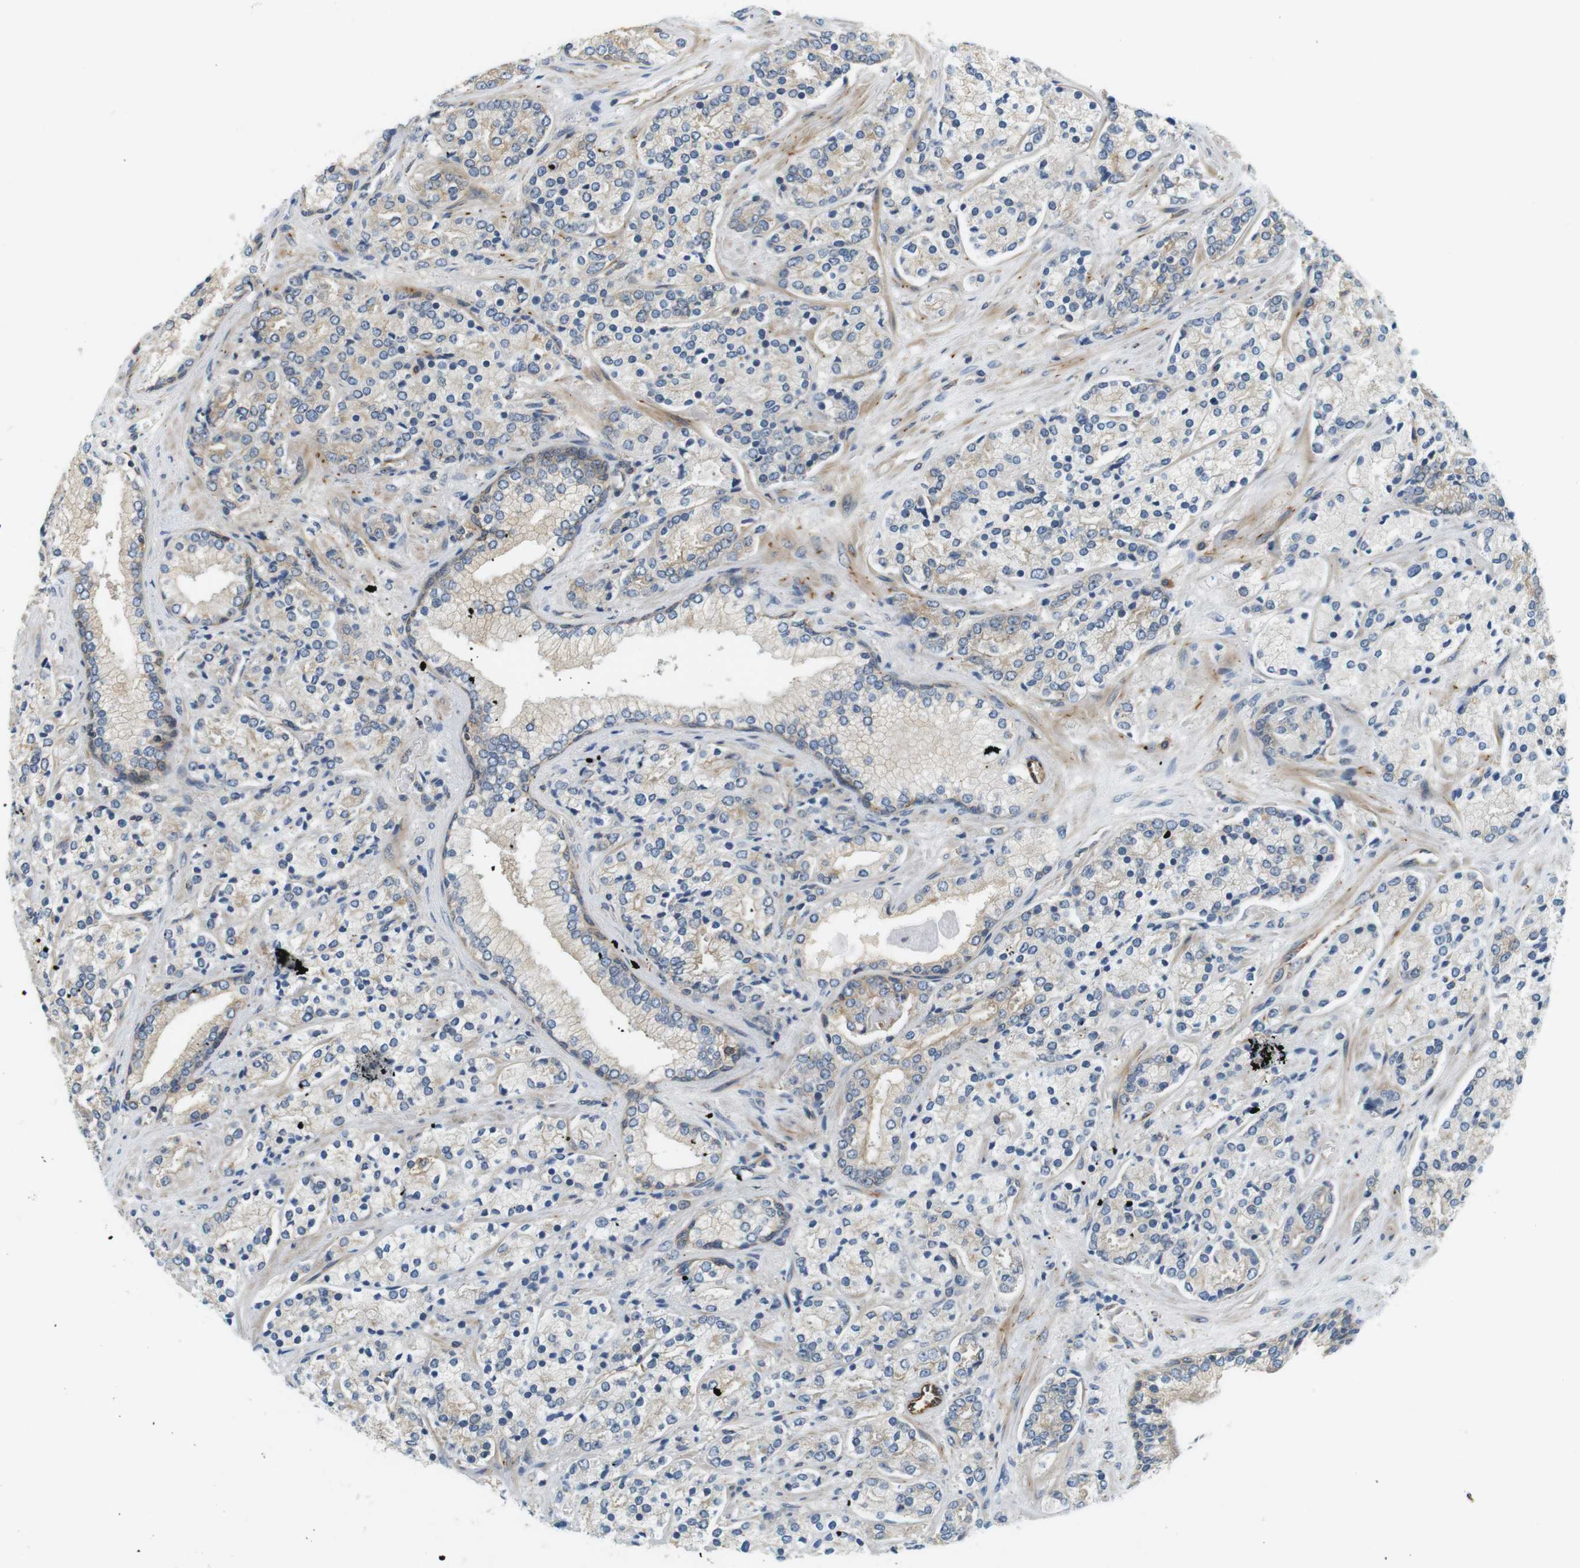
{"staining": {"intensity": "weak", "quantity": "<25%", "location": "cytoplasmic/membranous"}, "tissue": "prostate cancer", "cell_type": "Tumor cells", "image_type": "cancer", "snomed": [{"axis": "morphology", "description": "Adenocarcinoma, High grade"}, {"axis": "topography", "description": "Prostate"}], "caption": "The immunohistochemistry image has no significant expression in tumor cells of prostate cancer (high-grade adenocarcinoma) tissue.", "gene": "SH3GLB1", "patient": {"sex": "male", "age": 71}}